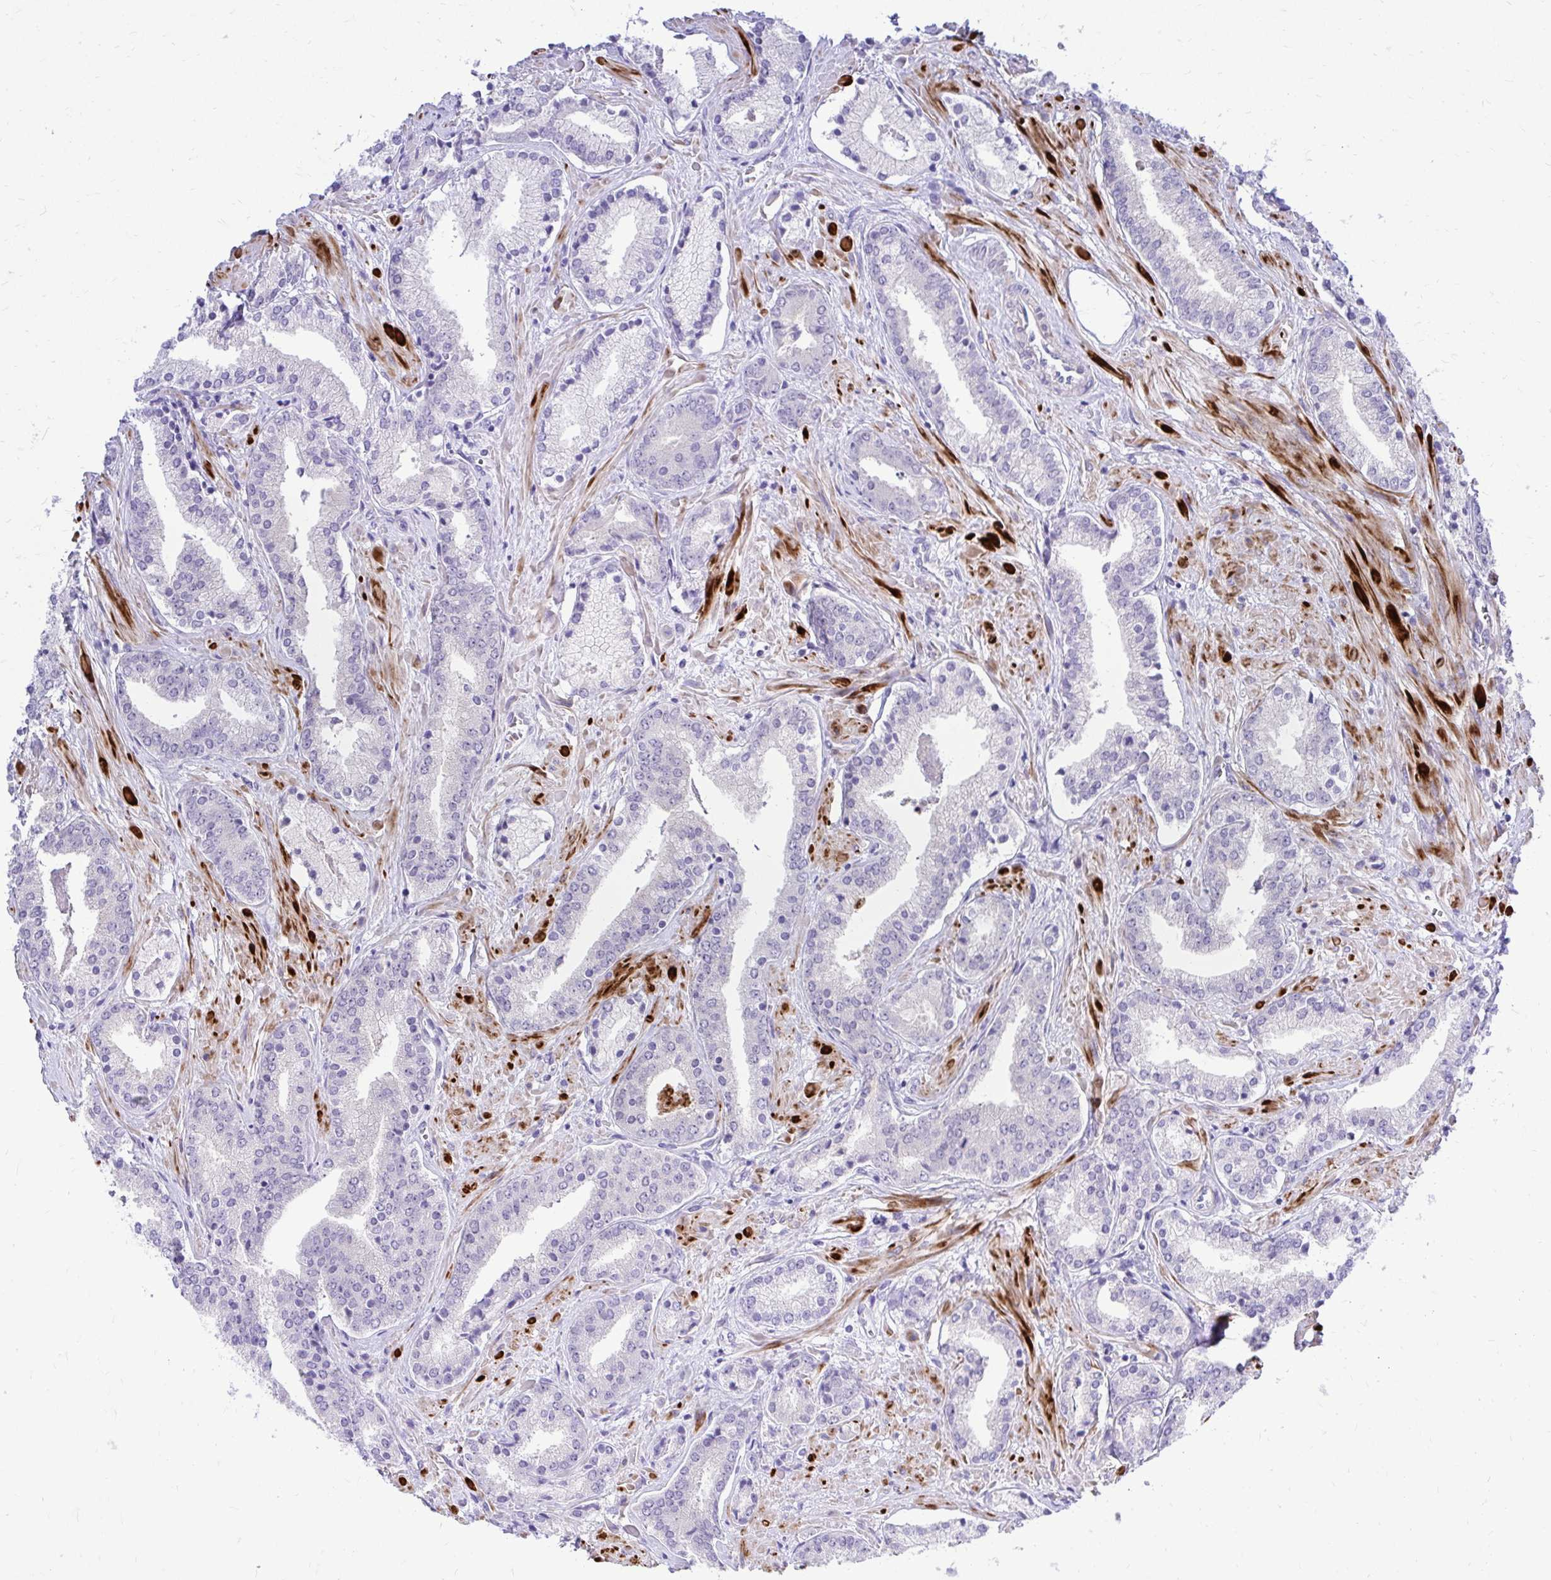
{"staining": {"intensity": "negative", "quantity": "none", "location": "none"}, "tissue": "prostate cancer", "cell_type": "Tumor cells", "image_type": "cancer", "snomed": [{"axis": "morphology", "description": "Adenocarcinoma, High grade"}, {"axis": "topography", "description": "Prostate"}], "caption": "DAB (3,3'-diaminobenzidine) immunohistochemical staining of adenocarcinoma (high-grade) (prostate) reveals no significant staining in tumor cells.", "gene": "ZSWIM9", "patient": {"sex": "male", "age": 56}}